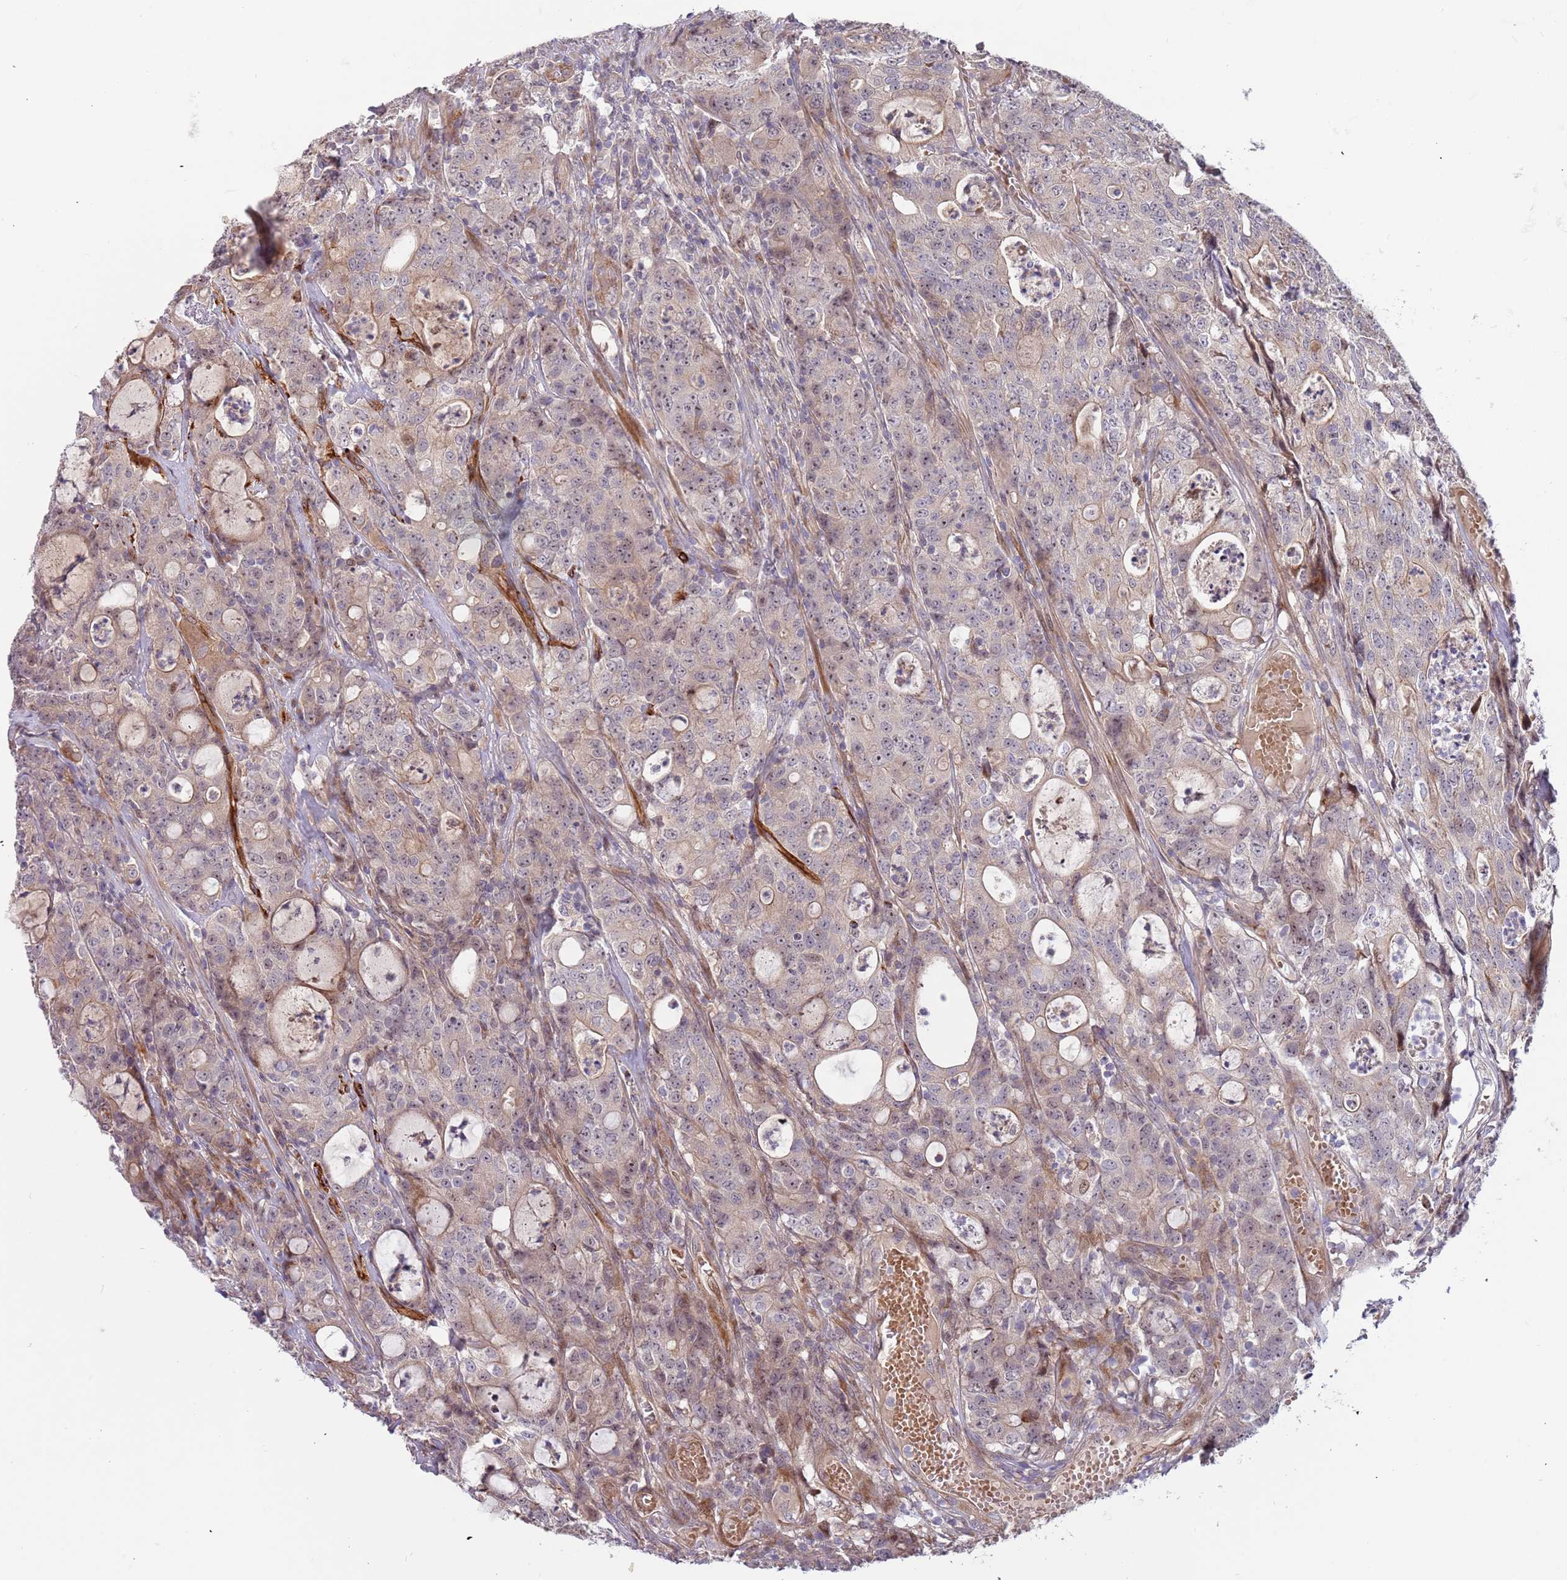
{"staining": {"intensity": "weak", "quantity": "25%-75%", "location": "cytoplasmic/membranous,nuclear"}, "tissue": "colorectal cancer", "cell_type": "Tumor cells", "image_type": "cancer", "snomed": [{"axis": "morphology", "description": "Adenocarcinoma, NOS"}, {"axis": "topography", "description": "Colon"}], "caption": "High-power microscopy captured an immunohistochemistry histopathology image of colorectal cancer, revealing weak cytoplasmic/membranous and nuclear expression in about 25%-75% of tumor cells.", "gene": "TRAPPC6B", "patient": {"sex": "male", "age": 83}}